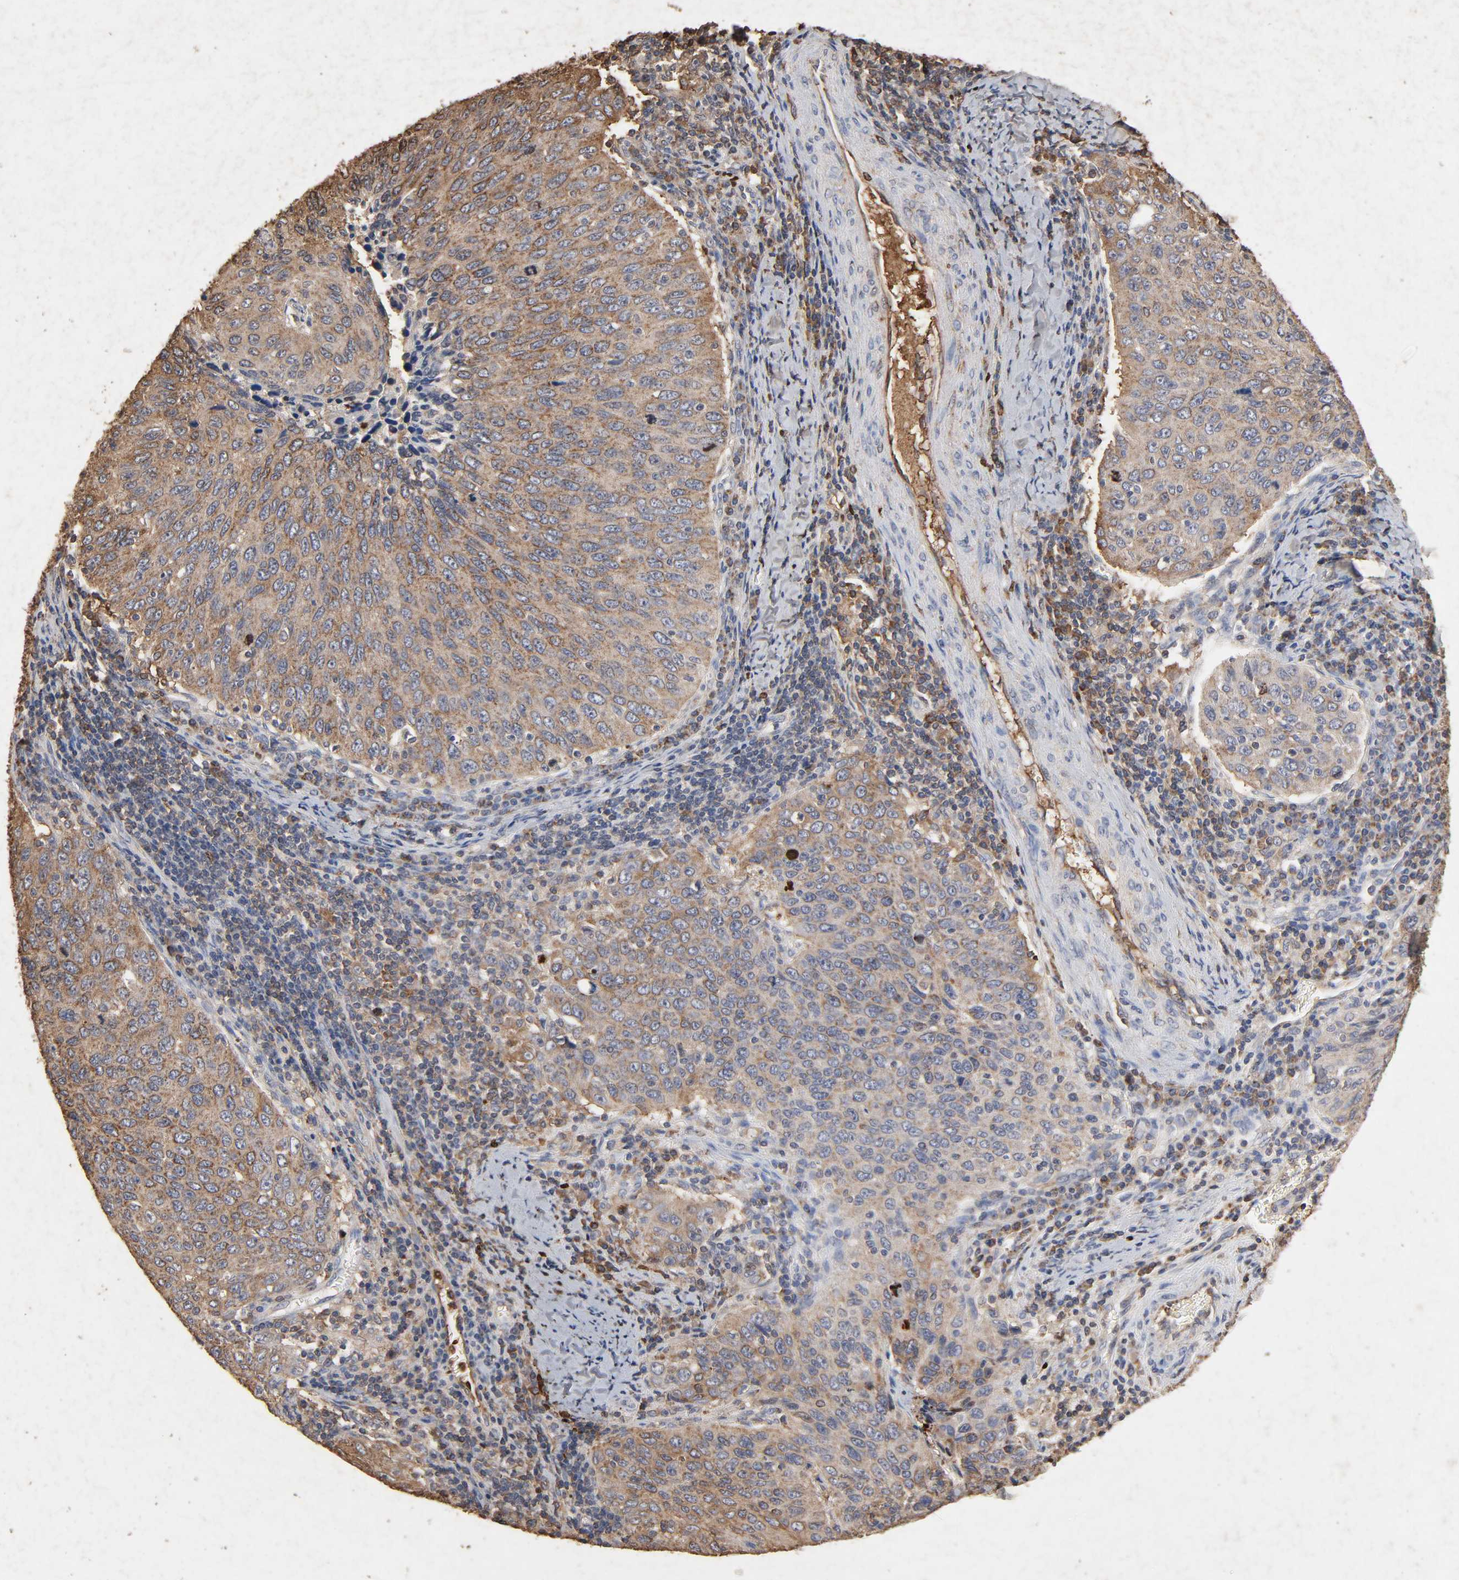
{"staining": {"intensity": "moderate", "quantity": ">75%", "location": "cytoplasmic/membranous"}, "tissue": "cervical cancer", "cell_type": "Tumor cells", "image_type": "cancer", "snomed": [{"axis": "morphology", "description": "Squamous cell carcinoma, NOS"}, {"axis": "topography", "description": "Cervix"}], "caption": "Immunohistochemistry (IHC) photomicrograph of human squamous cell carcinoma (cervical) stained for a protein (brown), which demonstrates medium levels of moderate cytoplasmic/membranous expression in approximately >75% of tumor cells.", "gene": "CYCS", "patient": {"sex": "female", "age": 53}}